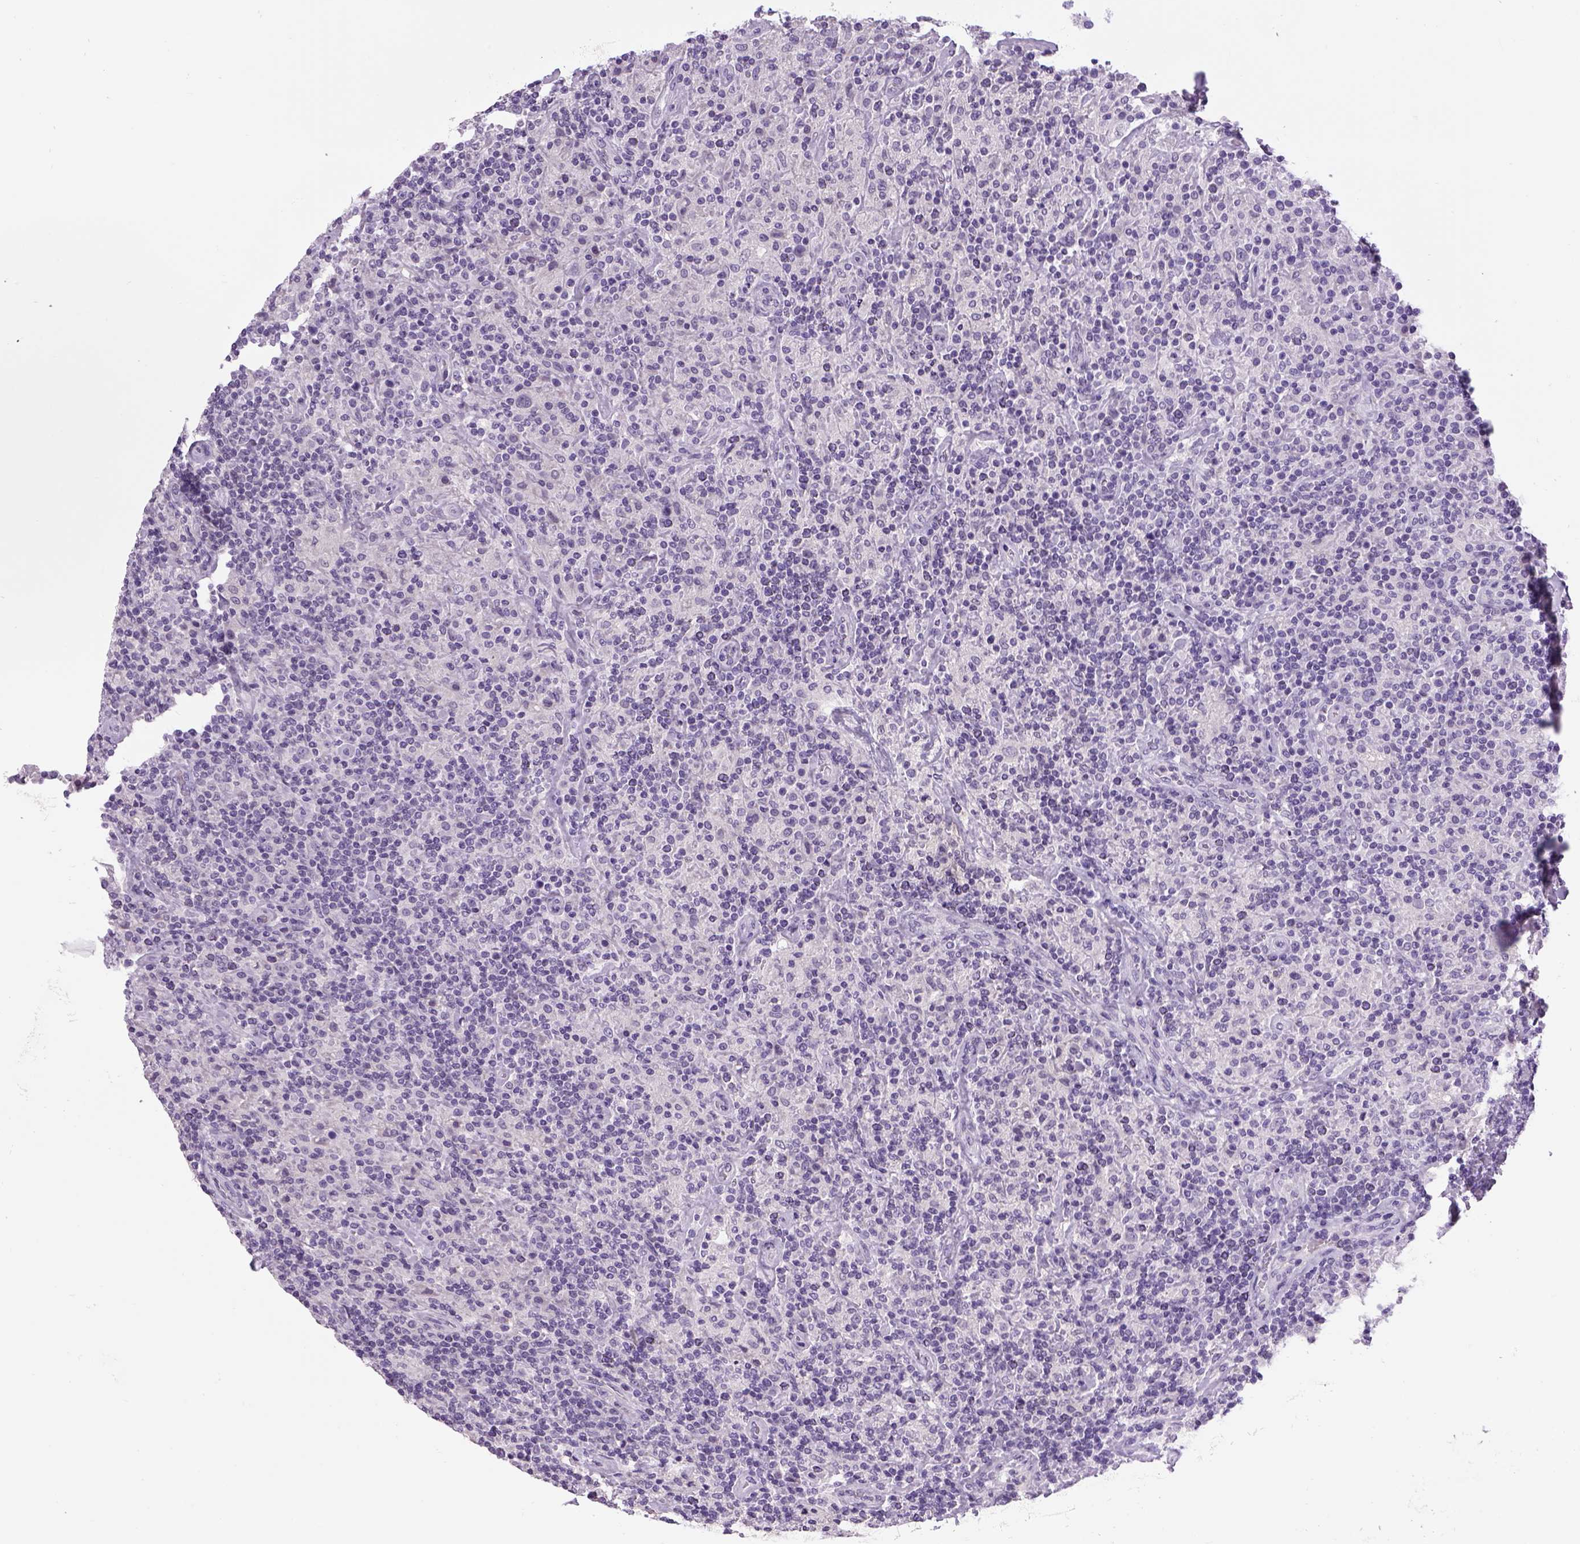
{"staining": {"intensity": "negative", "quantity": "none", "location": "none"}, "tissue": "lymphoma", "cell_type": "Tumor cells", "image_type": "cancer", "snomed": [{"axis": "morphology", "description": "Hodgkin's disease, NOS"}, {"axis": "topography", "description": "Lymph node"}], "caption": "Lymphoma was stained to show a protein in brown. There is no significant expression in tumor cells. (DAB (3,3'-diaminobenzidine) immunohistochemistry (IHC) with hematoxylin counter stain).", "gene": "DBH", "patient": {"sex": "male", "age": 70}}